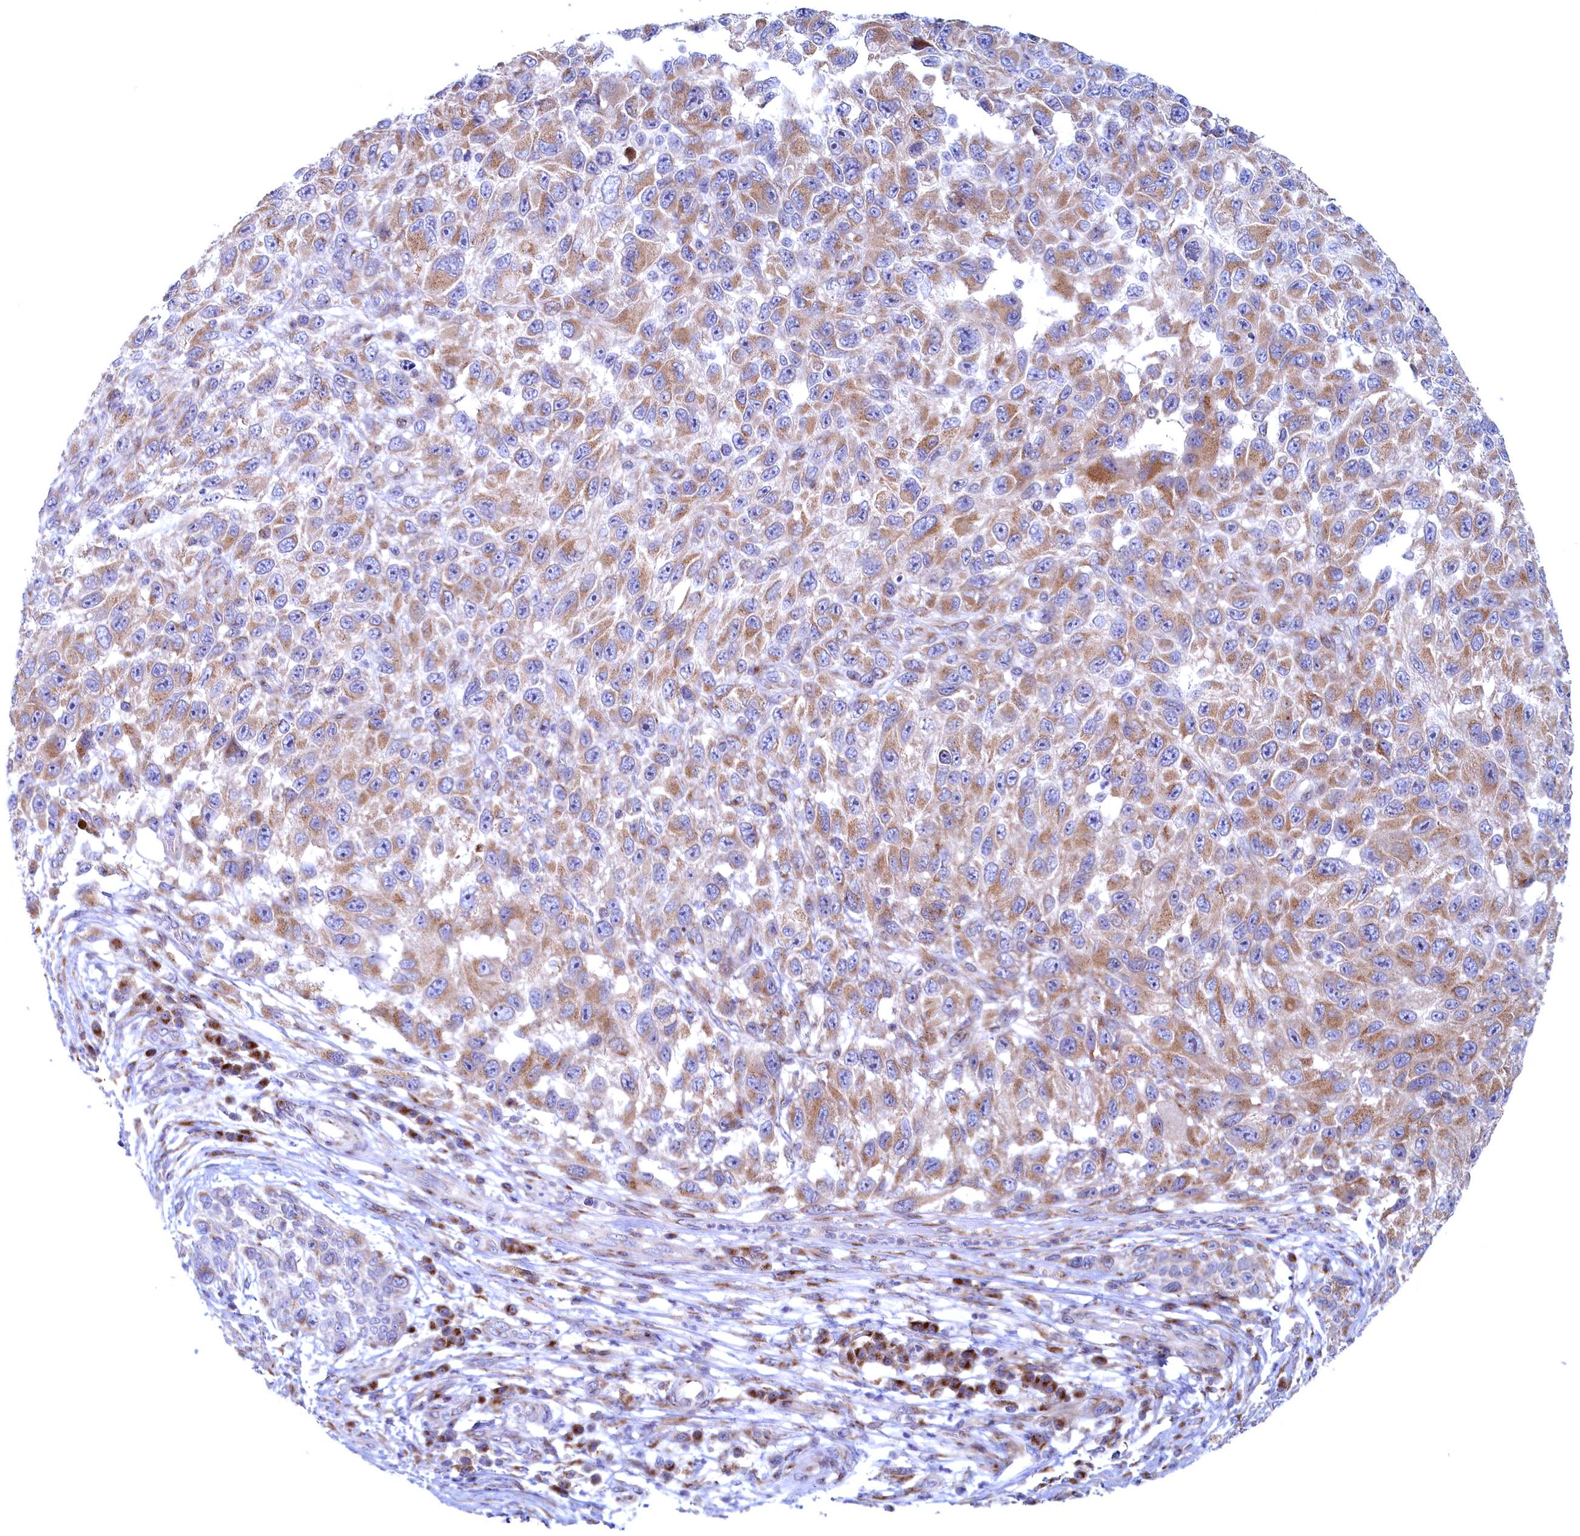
{"staining": {"intensity": "moderate", "quantity": ">75%", "location": "cytoplasmic/membranous"}, "tissue": "melanoma", "cell_type": "Tumor cells", "image_type": "cancer", "snomed": [{"axis": "morphology", "description": "Malignant melanoma, NOS"}, {"axis": "topography", "description": "Skin"}], "caption": "The immunohistochemical stain labels moderate cytoplasmic/membranous staining in tumor cells of malignant melanoma tissue. (IHC, brightfield microscopy, high magnification).", "gene": "MTFMT", "patient": {"sex": "female", "age": 96}}